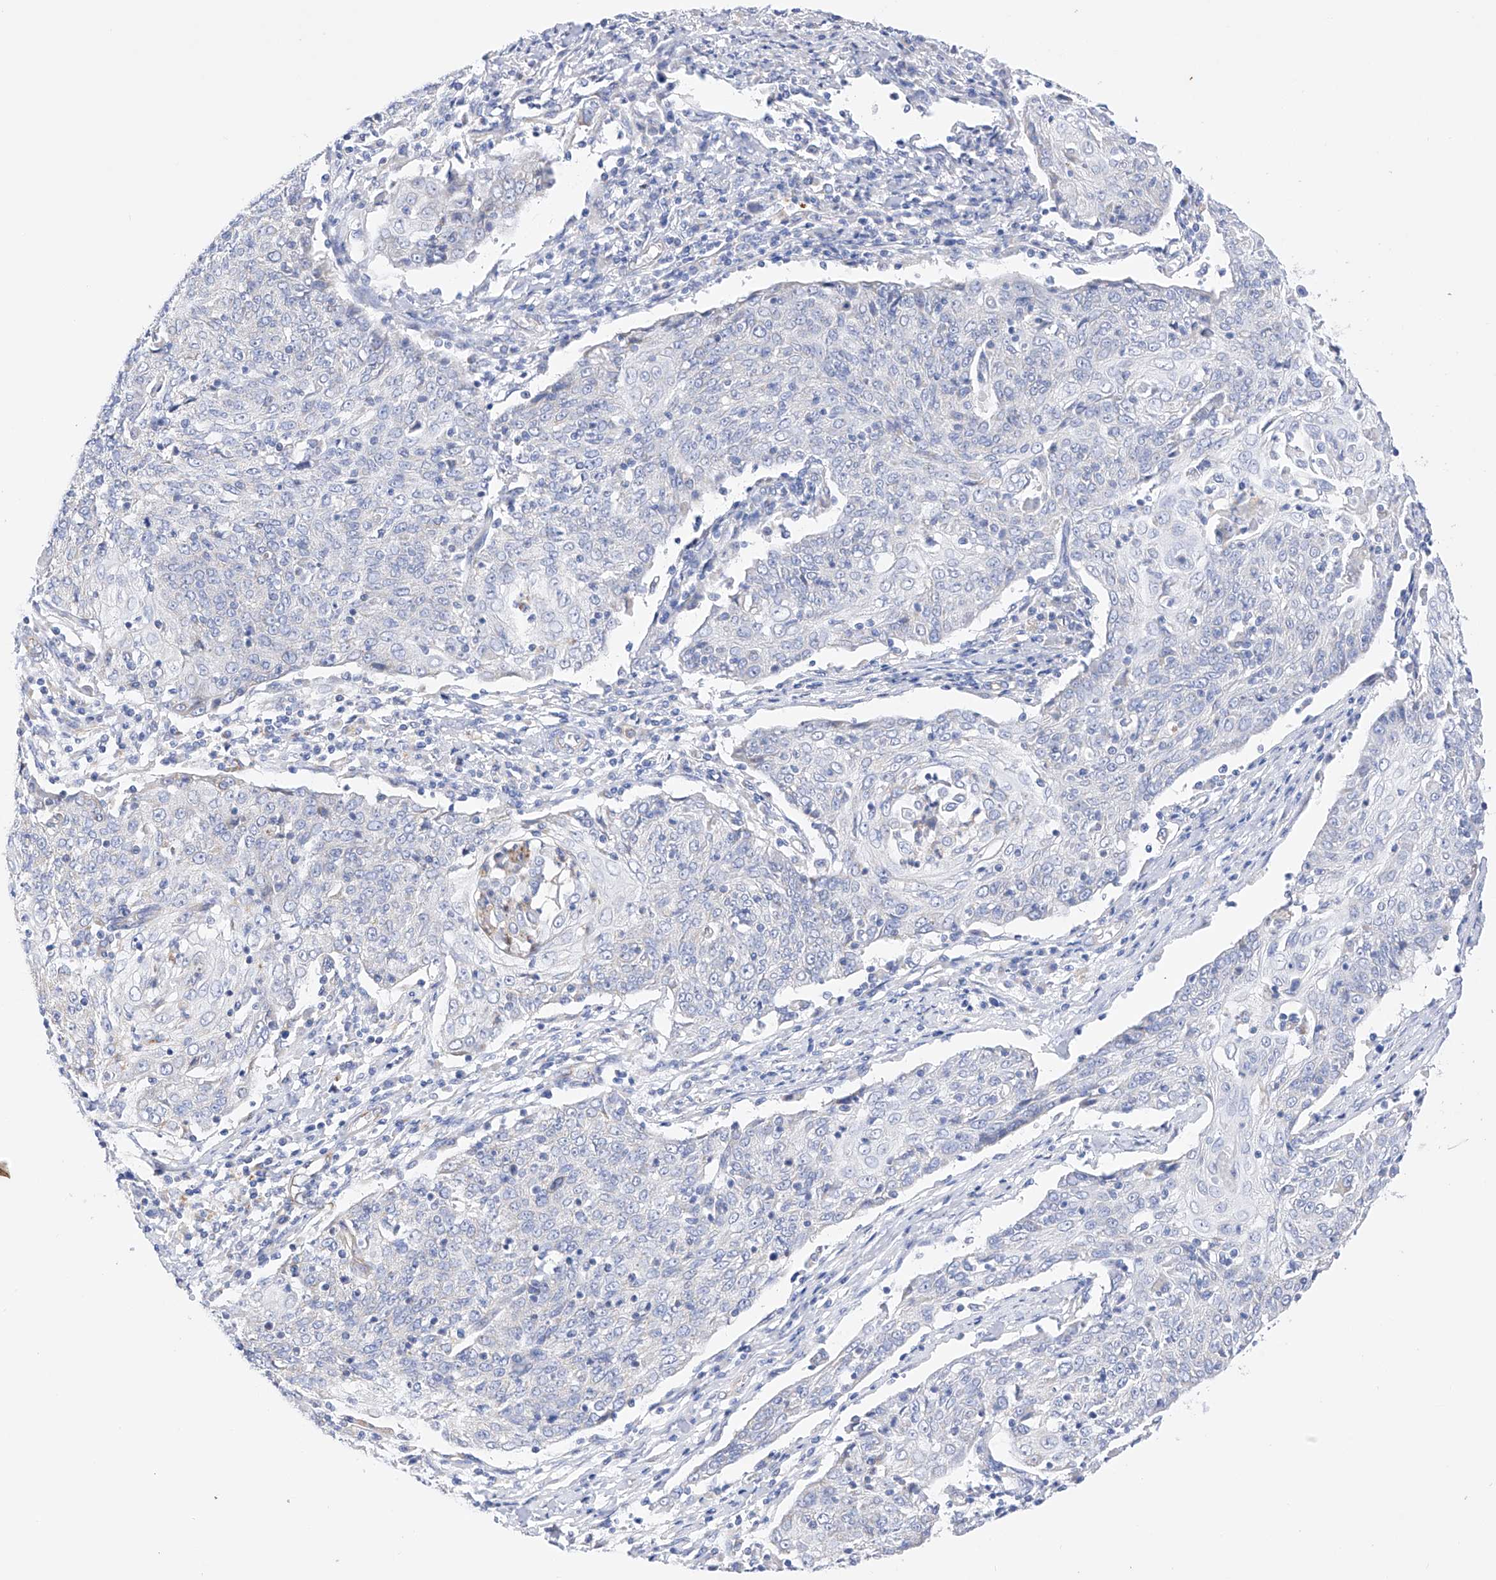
{"staining": {"intensity": "negative", "quantity": "none", "location": "none"}, "tissue": "cervical cancer", "cell_type": "Tumor cells", "image_type": "cancer", "snomed": [{"axis": "morphology", "description": "Squamous cell carcinoma, NOS"}, {"axis": "topography", "description": "Cervix"}], "caption": "Tumor cells show no significant staining in cervical squamous cell carcinoma.", "gene": "FLG", "patient": {"sex": "female", "age": 48}}